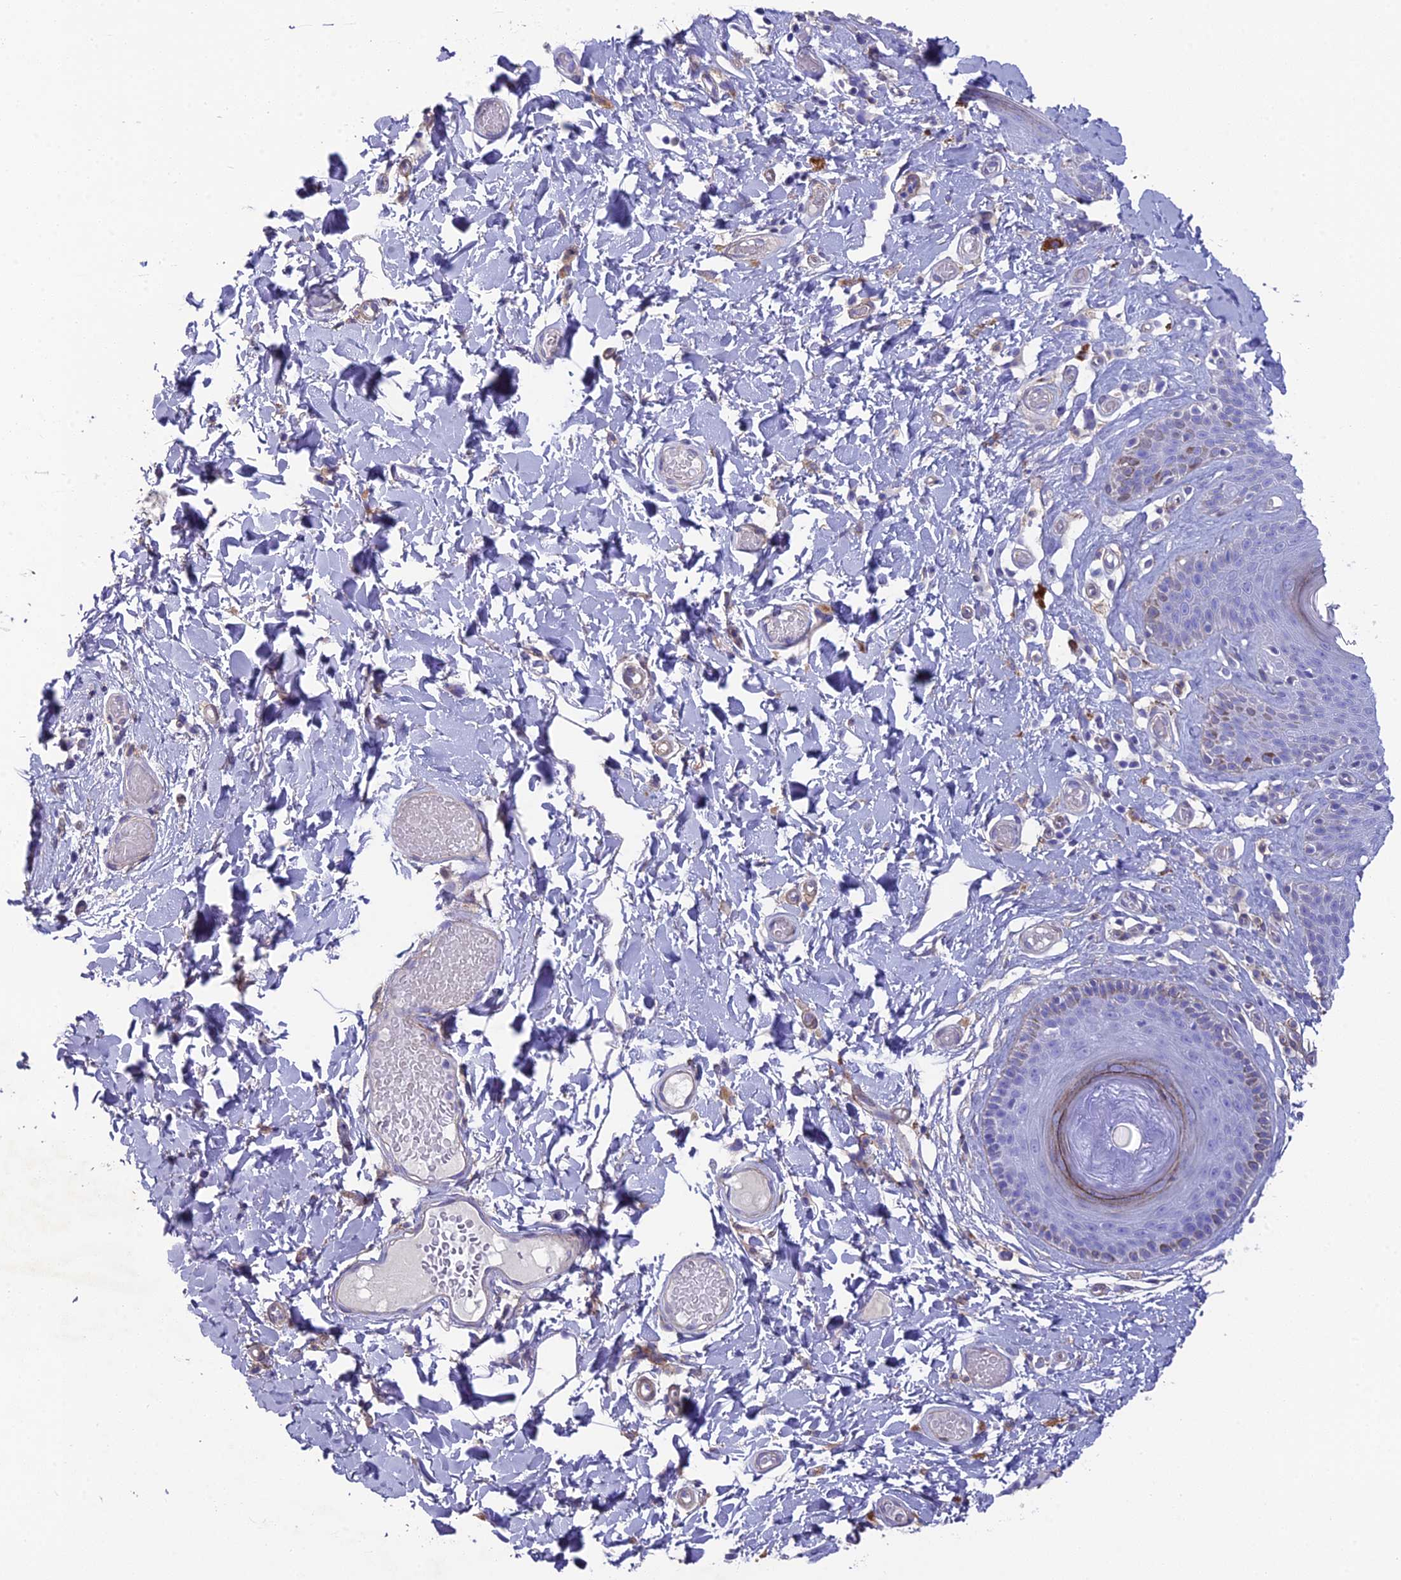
{"staining": {"intensity": "weak", "quantity": "<25%", "location": "cytoplasmic/membranous"}, "tissue": "skin", "cell_type": "Epidermal cells", "image_type": "normal", "snomed": [{"axis": "morphology", "description": "Normal tissue, NOS"}, {"axis": "topography", "description": "Vulva"}], "caption": "Immunohistochemistry of benign human skin demonstrates no staining in epidermal cells.", "gene": "TNS1", "patient": {"sex": "female", "age": 73}}